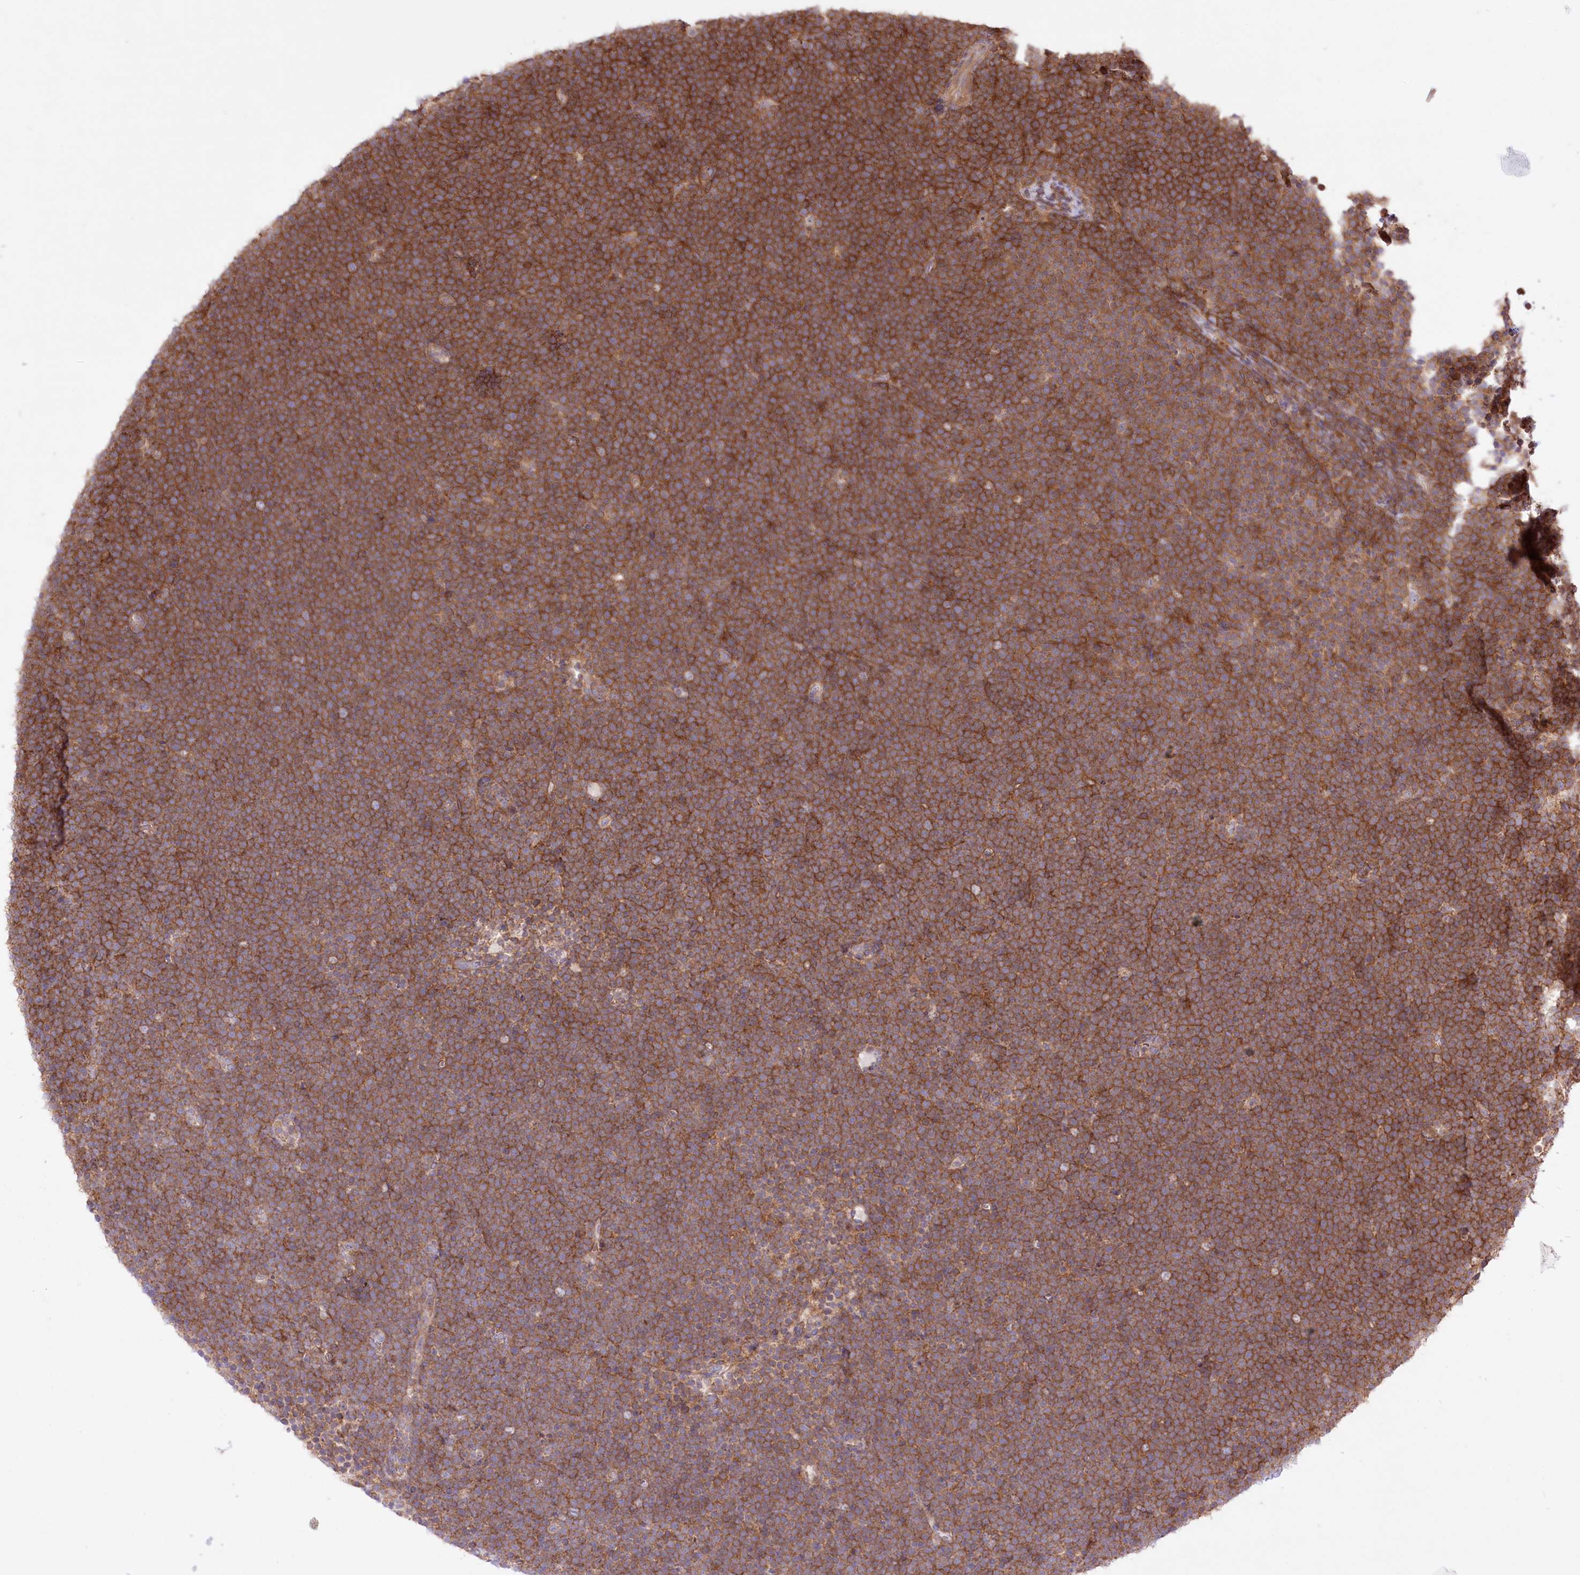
{"staining": {"intensity": "strong", "quantity": ">75%", "location": "cytoplasmic/membranous"}, "tissue": "lymphoma", "cell_type": "Tumor cells", "image_type": "cancer", "snomed": [{"axis": "morphology", "description": "Malignant lymphoma, non-Hodgkin's type, High grade"}, {"axis": "topography", "description": "Lymph node"}], "caption": "Immunohistochemistry staining of high-grade malignant lymphoma, non-Hodgkin's type, which demonstrates high levels of strong cytoplasmic/membranous positivity in about >75% of tumor cells indicating strong cytoplasmic/membranous protein expression. The staining was performed using DAB (3,3'-diaminobenzidine) (brown) for protein detection and nuclei were counterstained in hematoxylin (blue).", "gene": "XYLB", "patient": {"sex": "male", "age": 13}}